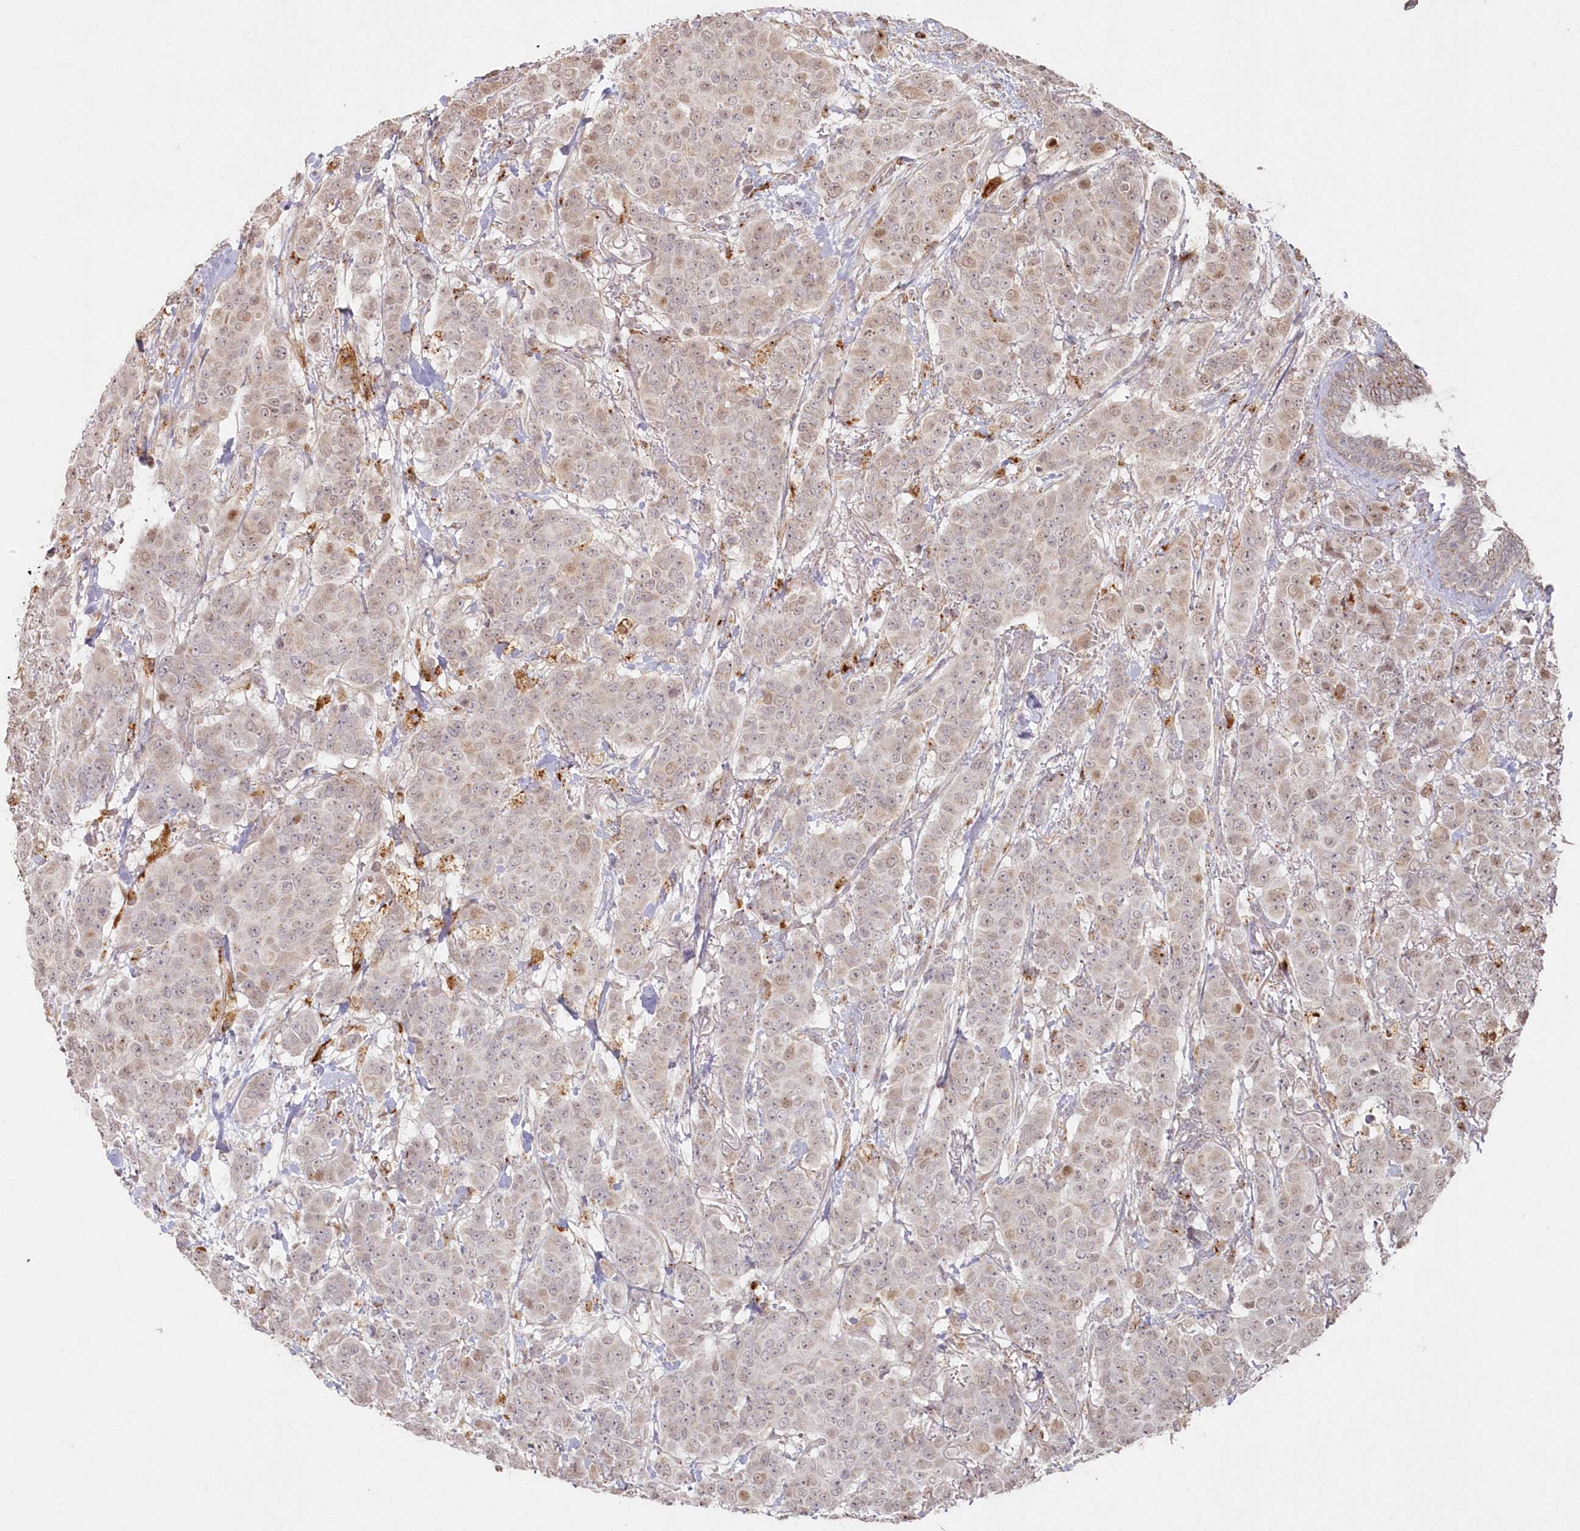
{"staining": {"intensity": "weak", "quantity": "<25%", "location": "cytoplasmic/membranous,nuclear"}, "tissue": "breast cancer", "cell_type": "Tumor cells", "image_type": "cancer", "snomed": [{"axis": "morphology", "description": "Duct carcinoma"}, {"axis": "topography", "description": "Breast"}], "caption": "A high-resolution photomicrograph shows immunohistochemistry (IHC) staining of breast intraductal carcinoma, which reveals no significant positivity in tumor cells.", "gene": "ARSB", "patient": {"sex": "female", "age": 40}}